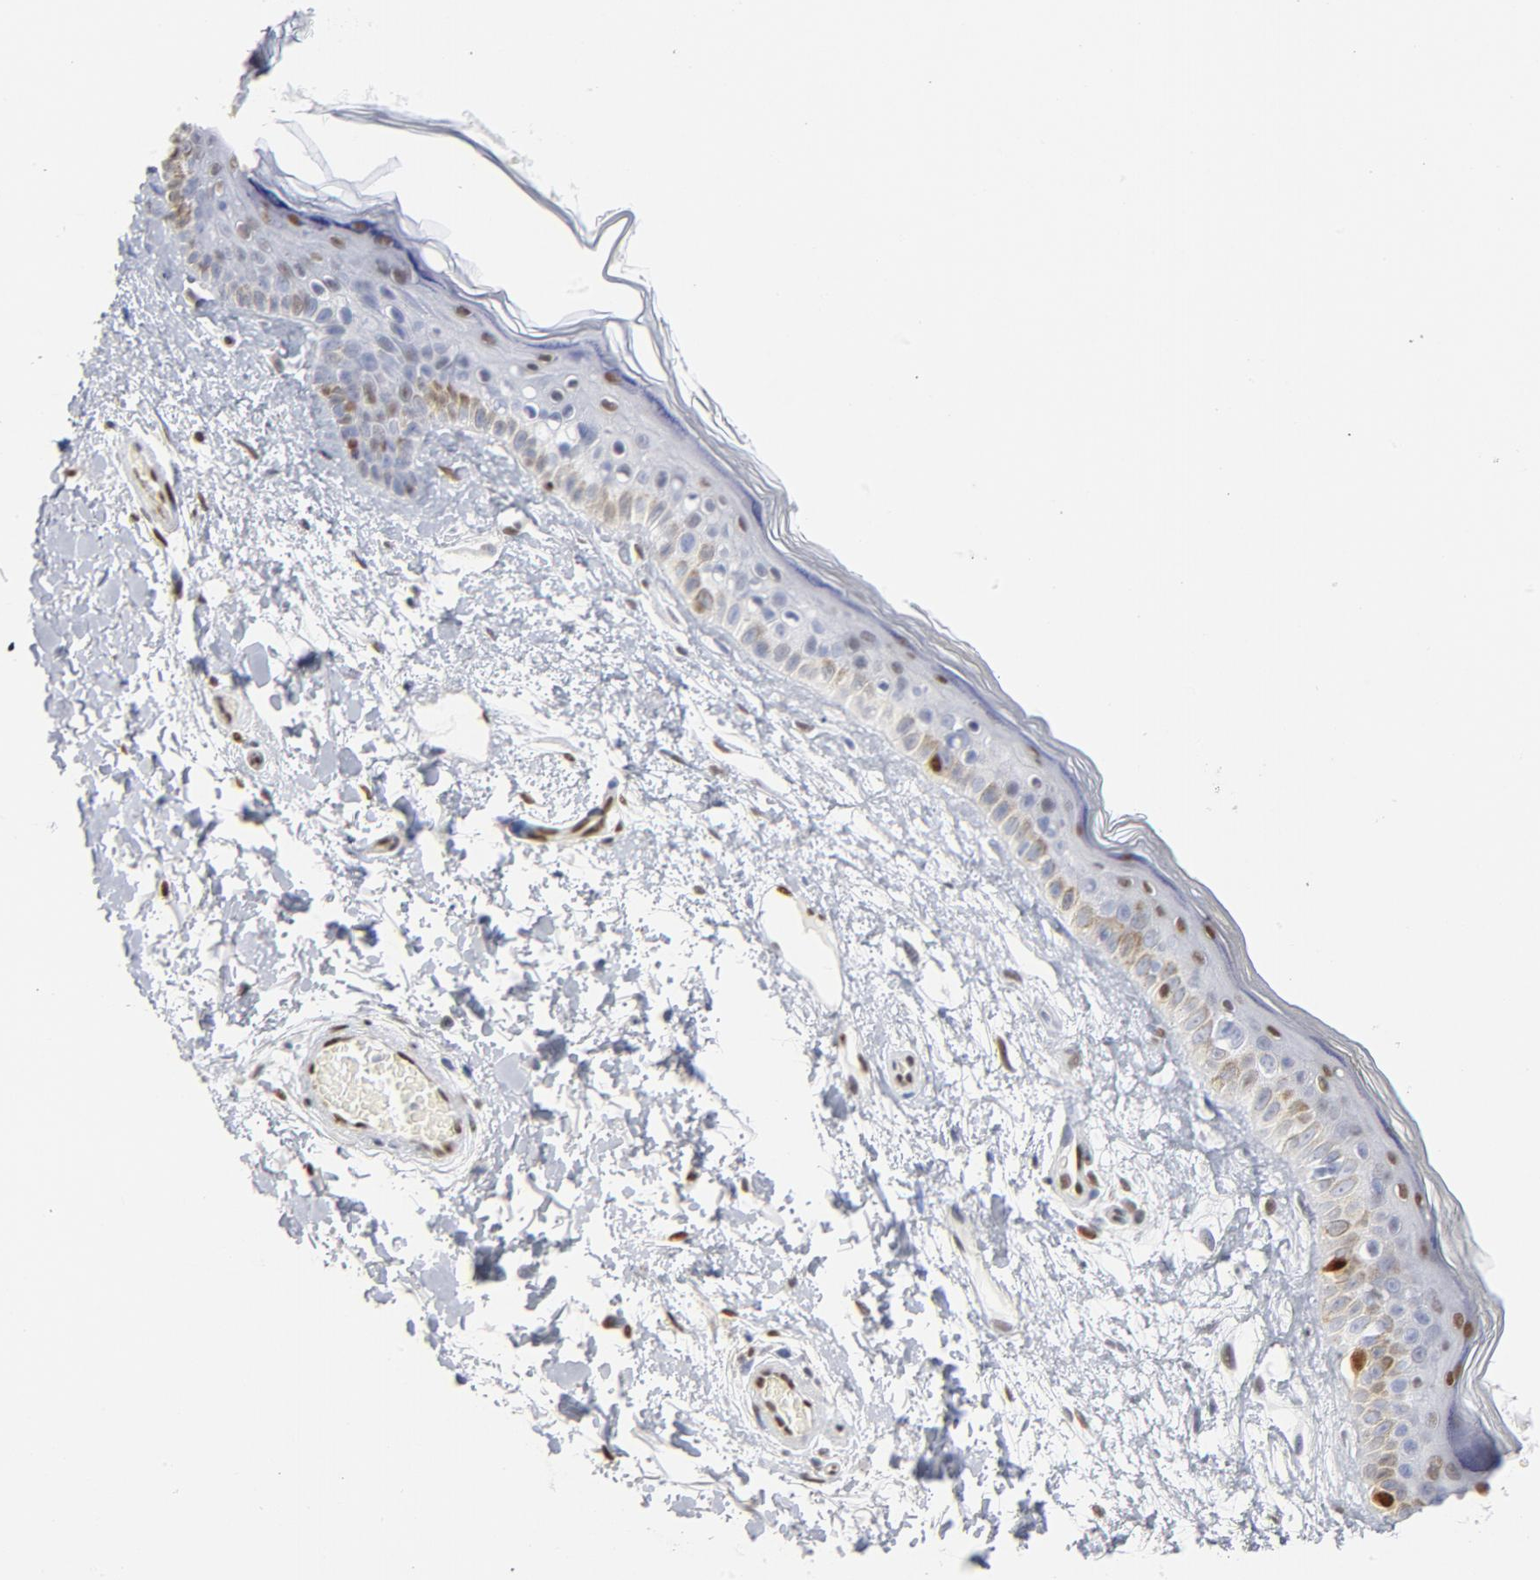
{"staining": {"intensity": "weak", "quantity": ">75%", "location": "nuclear"}, "tissue": "skin", "cell_type": "Fibroblasts", "image_type": "normal", "snomed": [{"axis": "morphology", "description": "Normal tissue, NOS"}, {"axis": "topography", "description": "Skin"}], "caption": "Immunohistochemical staining of normal human skin displays low levels of weak nuclear staining in approximately >75% of fibroblasts.", "gene": "CDKN1B", "patient": {"sex": "male", "age": 63}}